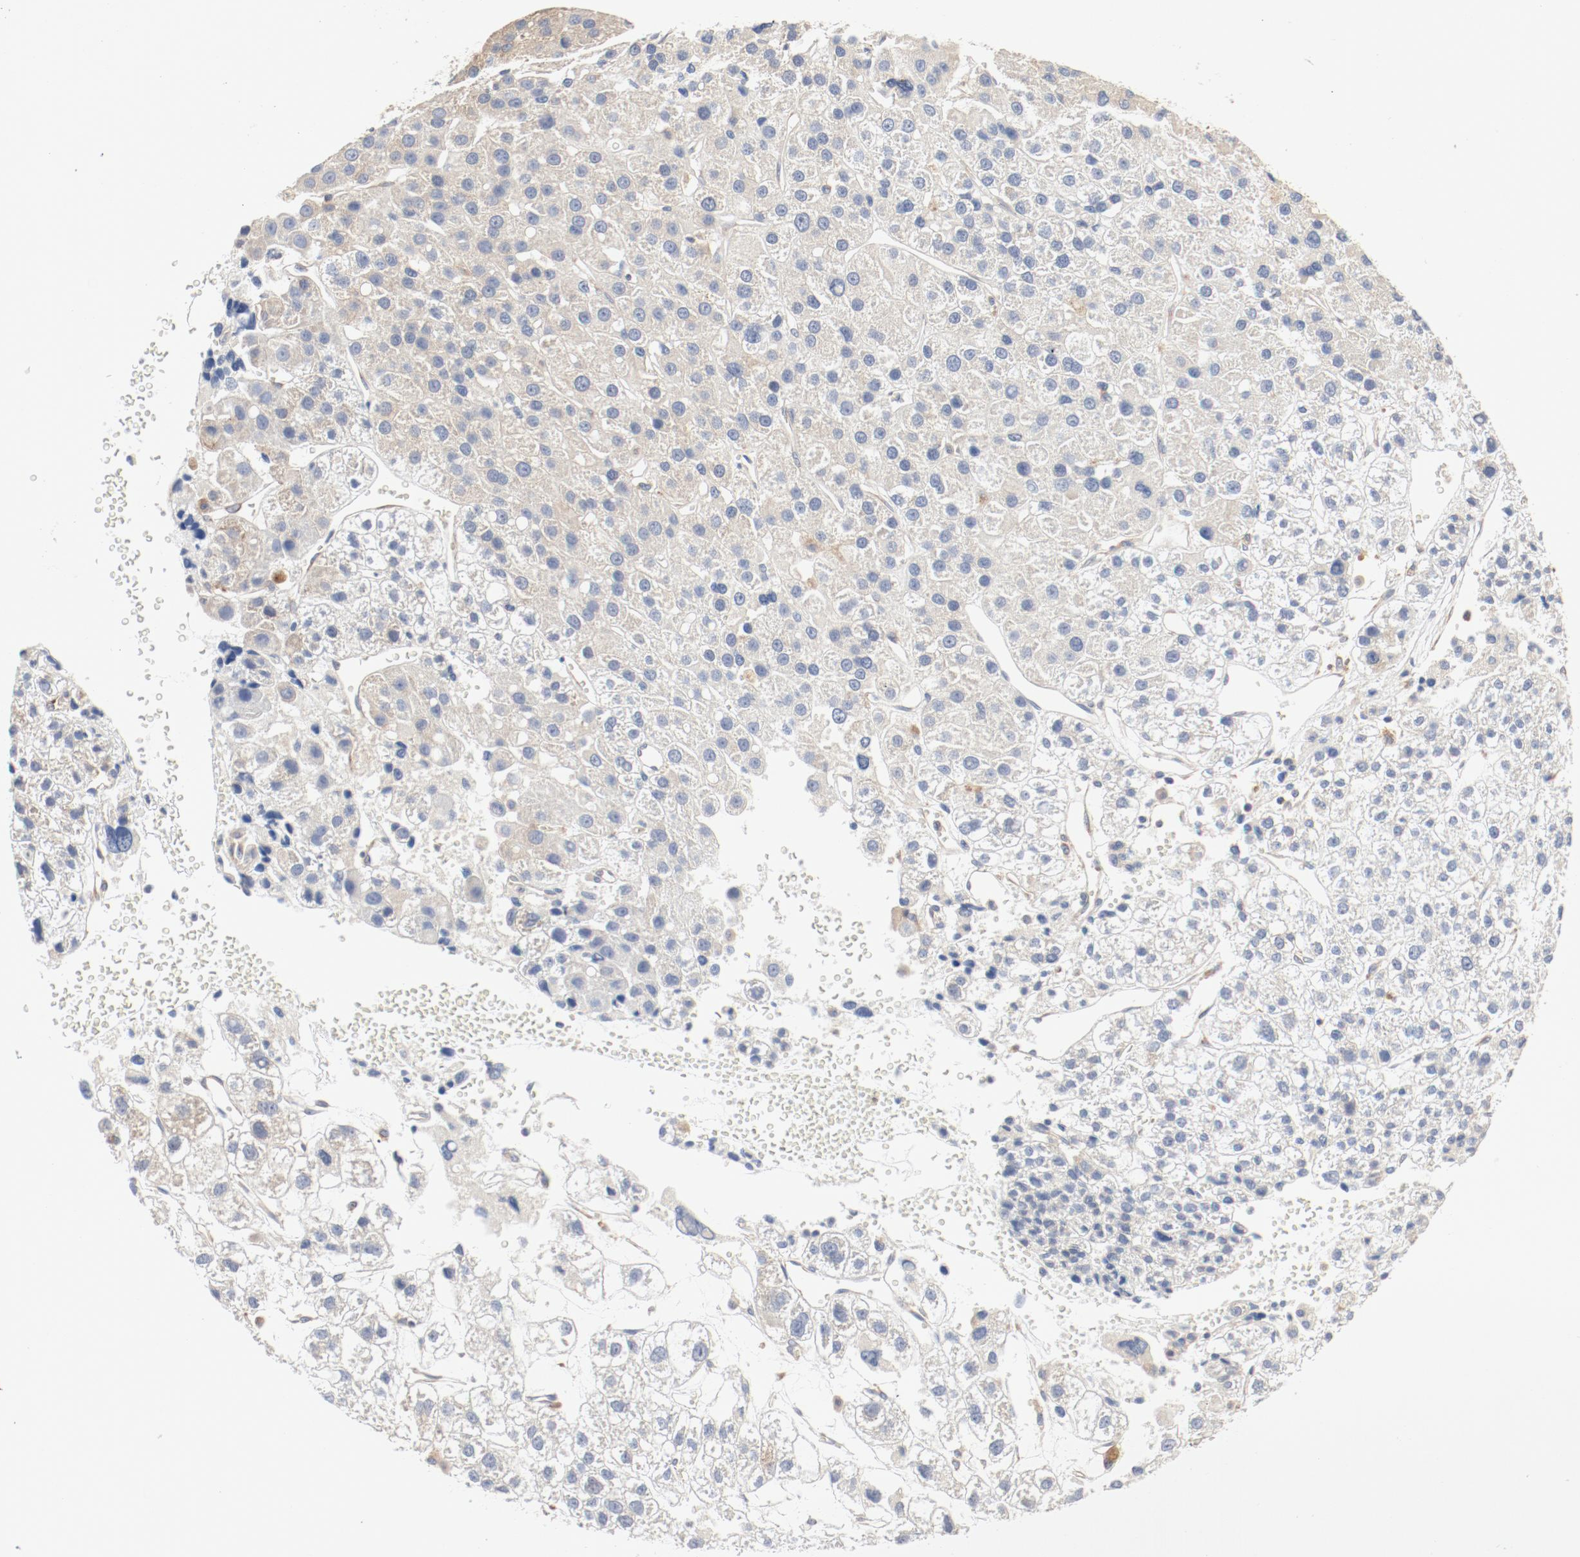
{"staining": {"intensity": "weak", "quantity": "25%-75%", "location": "cytoplasmic/membranous"}, "tissue": "liver cancer", "cell_type": "Tumor cells", "image_type": "cancer", "snomed": [{"axis": "morphology", "description": "Carcinoma, Hepatocellular, NOS"}, {"axis": "topography", "description": "Liver"}], "caption": "Hepatocellular carcinoma (liver) was stained to show a protein in brown. There is low levels of weak cytoplasmic/membranous expression in approximately 25%-75% of tumor cells.", "gene": "RPS6", "patient": {"sex": "female", "age": 85}}